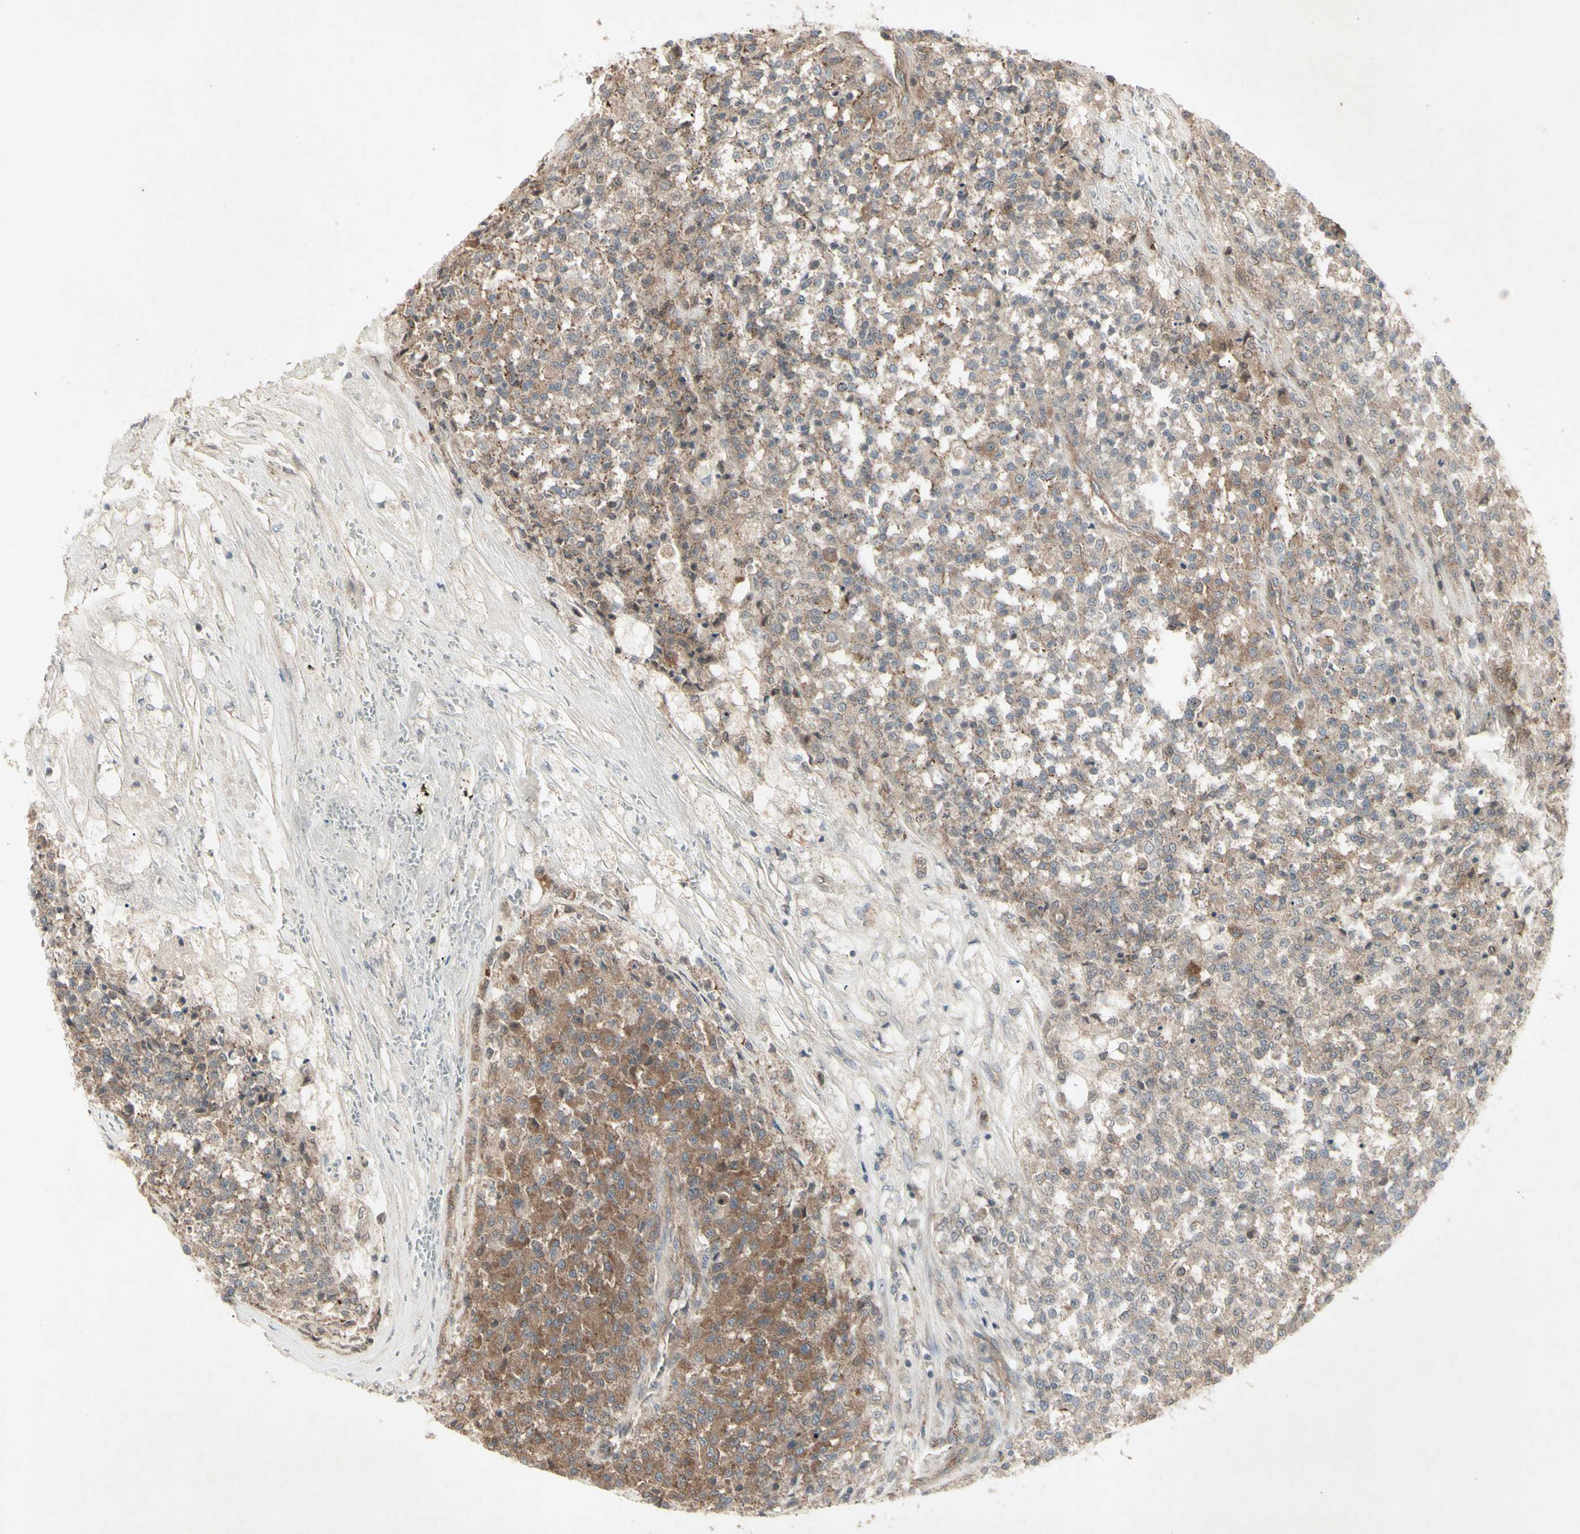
{"staining": {"intensity": "moderate", "quantity": "<25%", "location": "cytoplasmic/membranous"}, "tissue": "testis cancer", "cell_type": "Tumor cells", "image_type": "cancer", "snomed": [{"axis": "morphology", "description": "Seminoma, NOS"}, {"axis": "topography", "description": "Testis"}], "caption": "A micrograph of human seminoma (testis) stained for a protein exhibits moderate cytoplasmic/membranous brown staining in tumor cells.", "gene": "JAG1", "patient": {"sex": "male", "age": 59}}